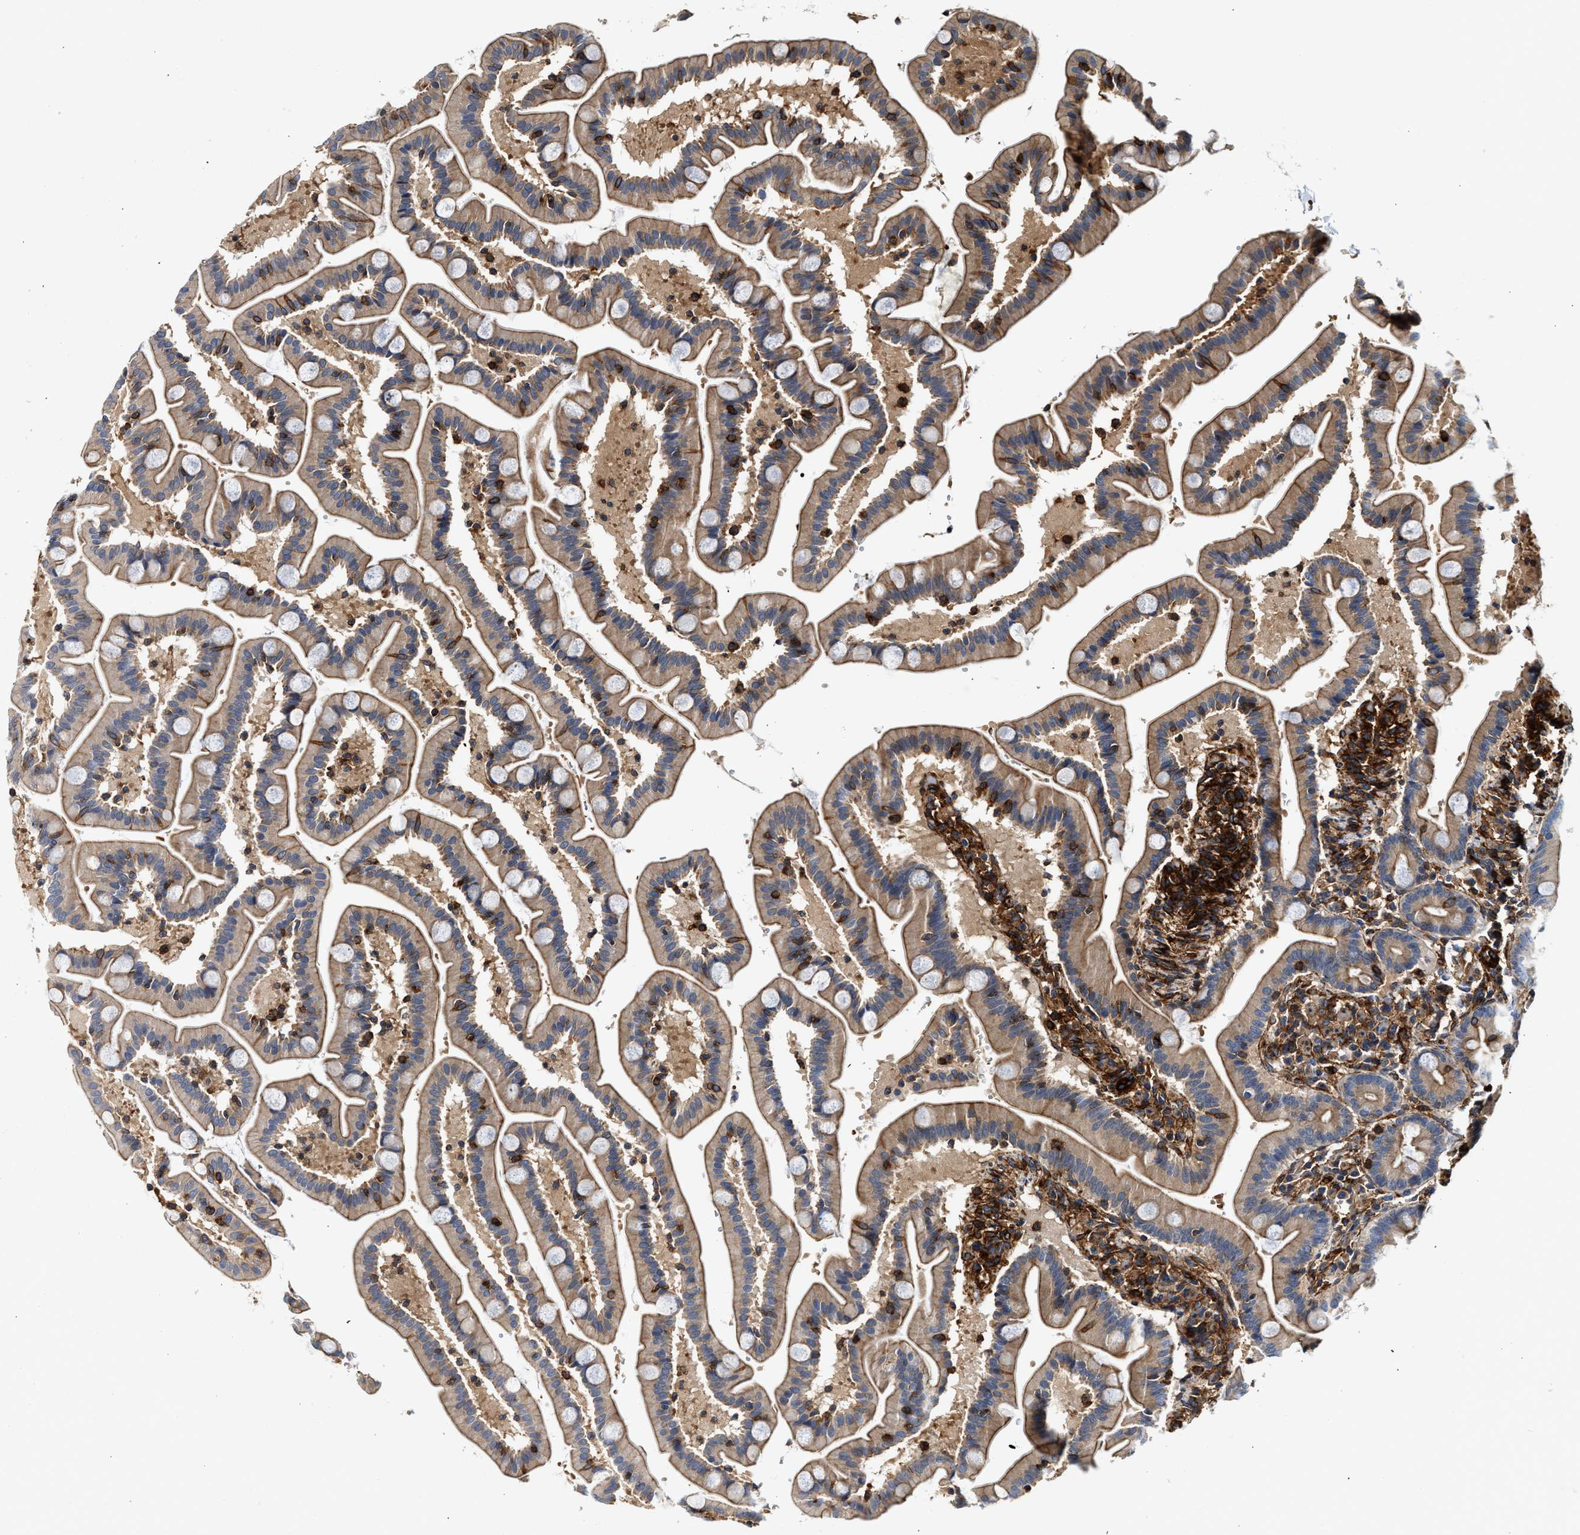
{"staining": {"intensity": "moderate", "quantity": ">75%", "location": "cytoplasmic/membranous"}, "tissue": "duodenum", "cell_type": "Glandular cells", "image_type": "normal", "snomed": [{"axis": "morphology", "description": "Normal tissue, NOS"}, {"axis": "topography", "description": "Duodenum"}], "caption": "Protein expression by immunohistochemistry exhibits moderate cytoplasmic/membranous expression in approximately >75% of glandular cells in benign duodenum. (DAB = brown stain, brightfield microscopy at high magnification).", "gene": "HIP1", "patient": {"sex": "male", "age": 54}}